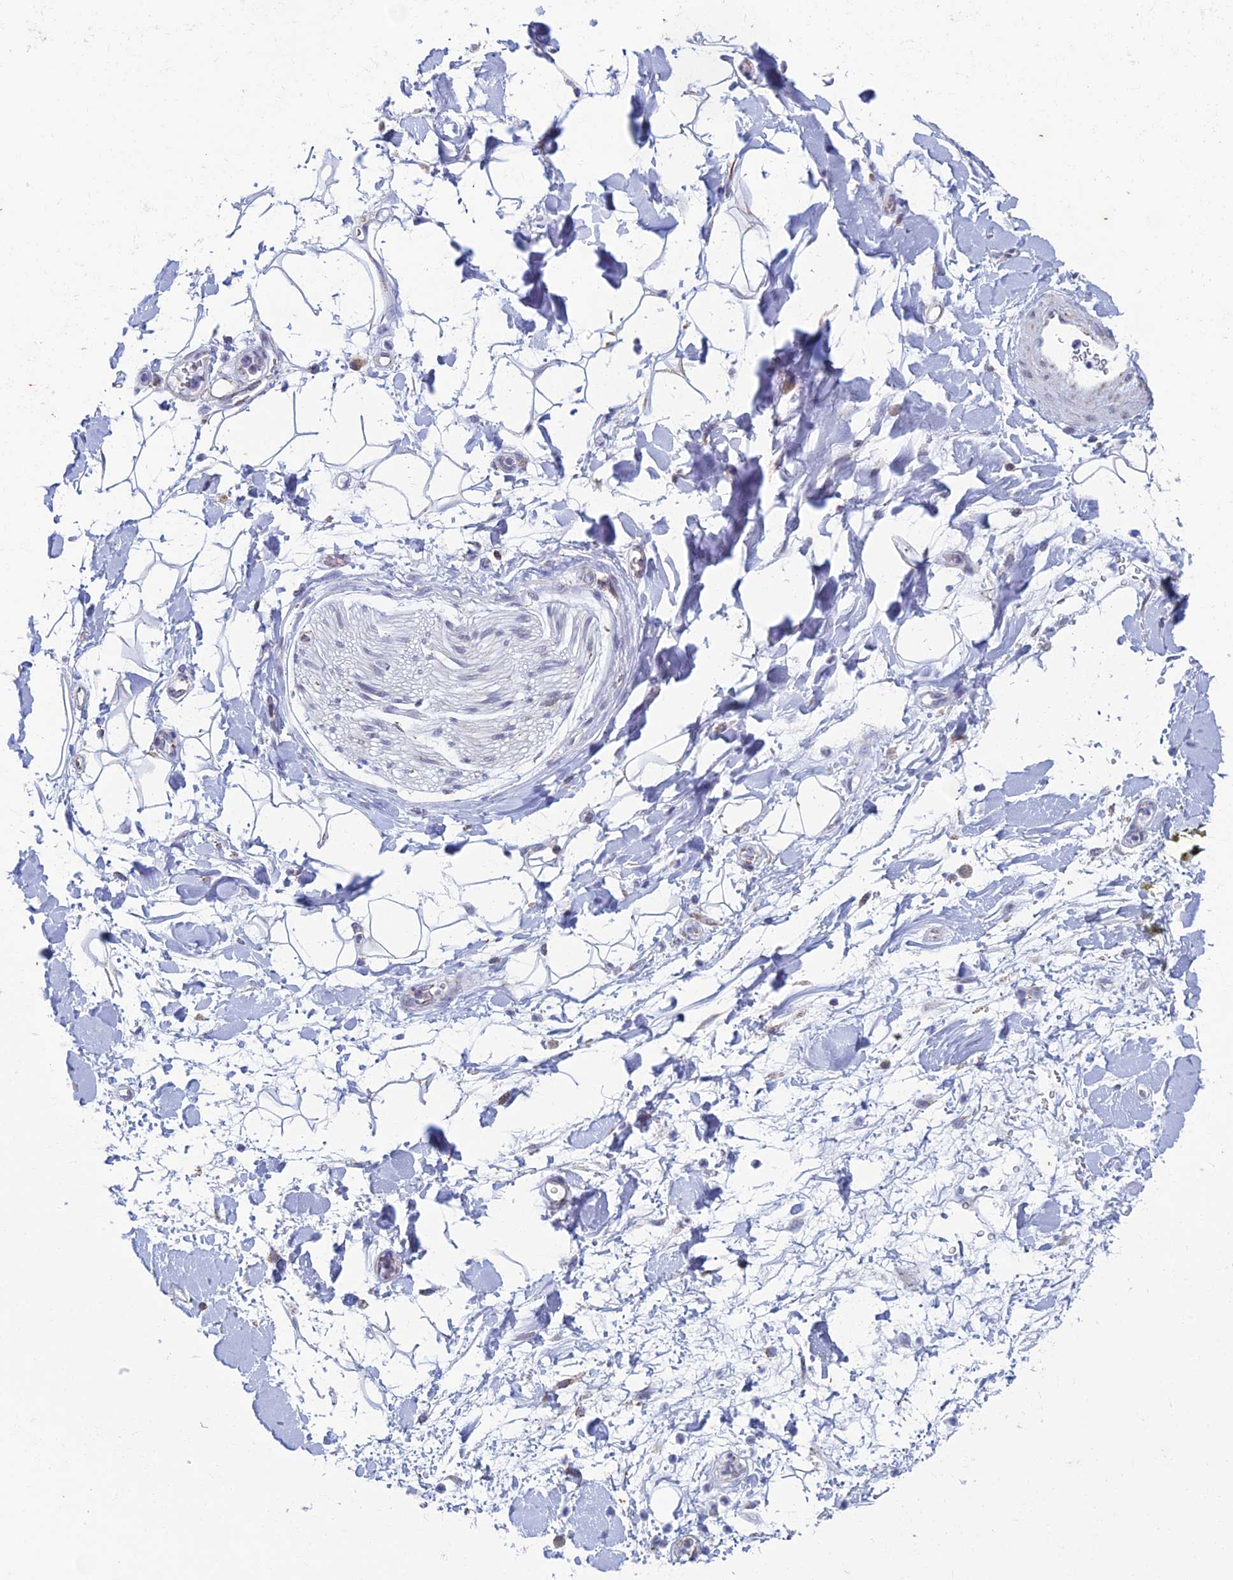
{"staining": {"intensity": "negative", "quantity": "none", "location": "none"}, "tissue": "adipose tissue", "cell_type": "Adipocytes", "image_type": "normal", "snomed": [{"axis": "morphology", "description": "Normal tissue, NOS"}, {"axis": "morphology", "description": "Adenocarcinoma, NOS"}, {"axis": "topography", "description": "Pancreas"}, {"axis": "topography", "description": "Peripheral nerve tissue"}], "caption": "Immunohistochemistry (IHC) photomicrograph of unremarkable human adipose tissue stained for a protein (brown), which exhibits no positivity in adipocytes.", "gene": "ZNG1A", "patient": {"sex": "male", "age": 59}}